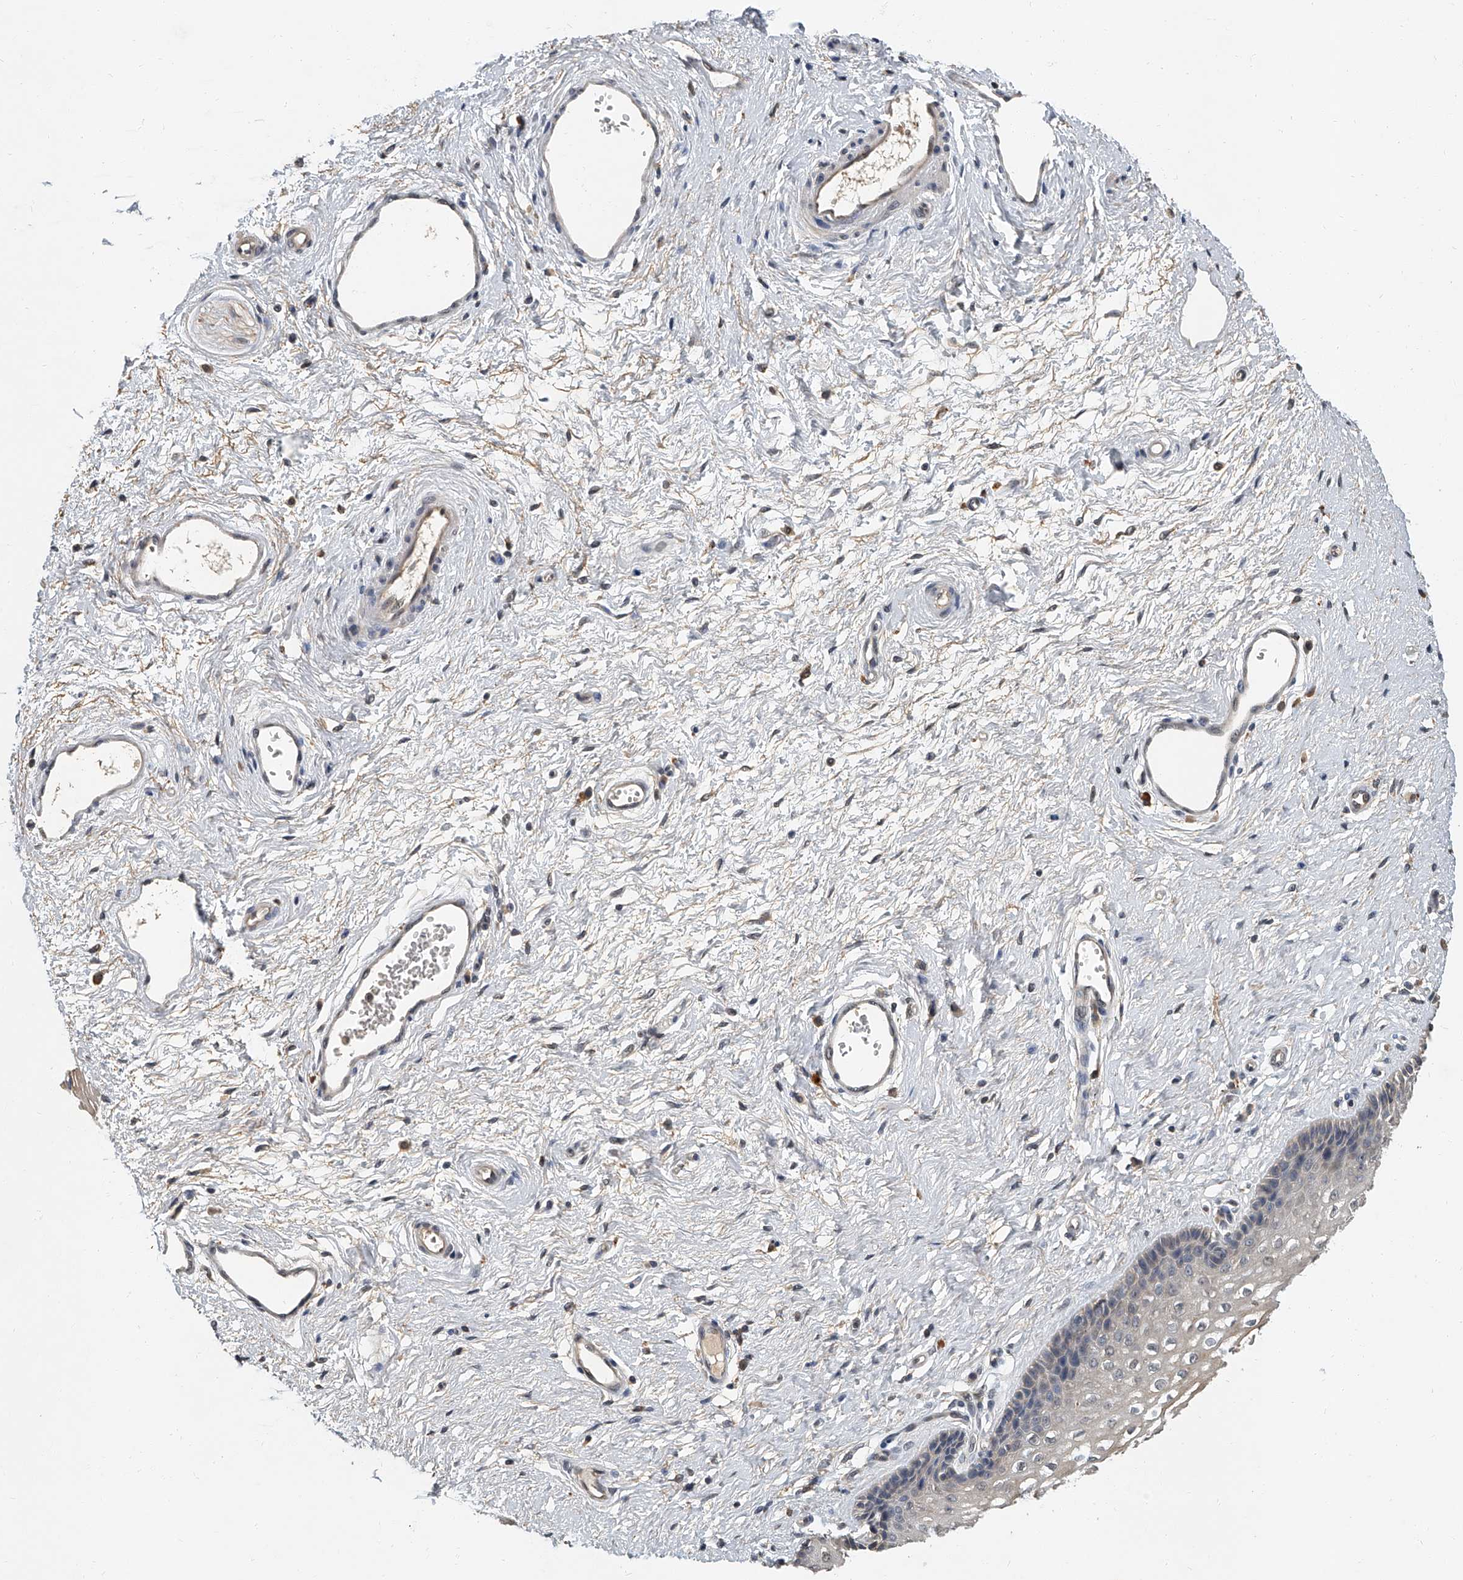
{"staining": {"intensity": "weak", "quantity": "<25%", "location": "cytoplasmic/membranous"}, "tissue": "vagina", "cell_type": "Squamous epithelial cells", "image_type": "normal", "snomed": [{"axis": "morphology", "description": "Normal tissue, NOS"}, {"axis": "topography", "description": "Vagina"}], "caption": "A high-resolution photomicrograph shows immunohistochemistry staining of unremarkable vagina, which demonstrates no significant positivity in squamous epithelial cells.", "gene": "JAG2", "patient": {"sex": "female", "age": 46}}